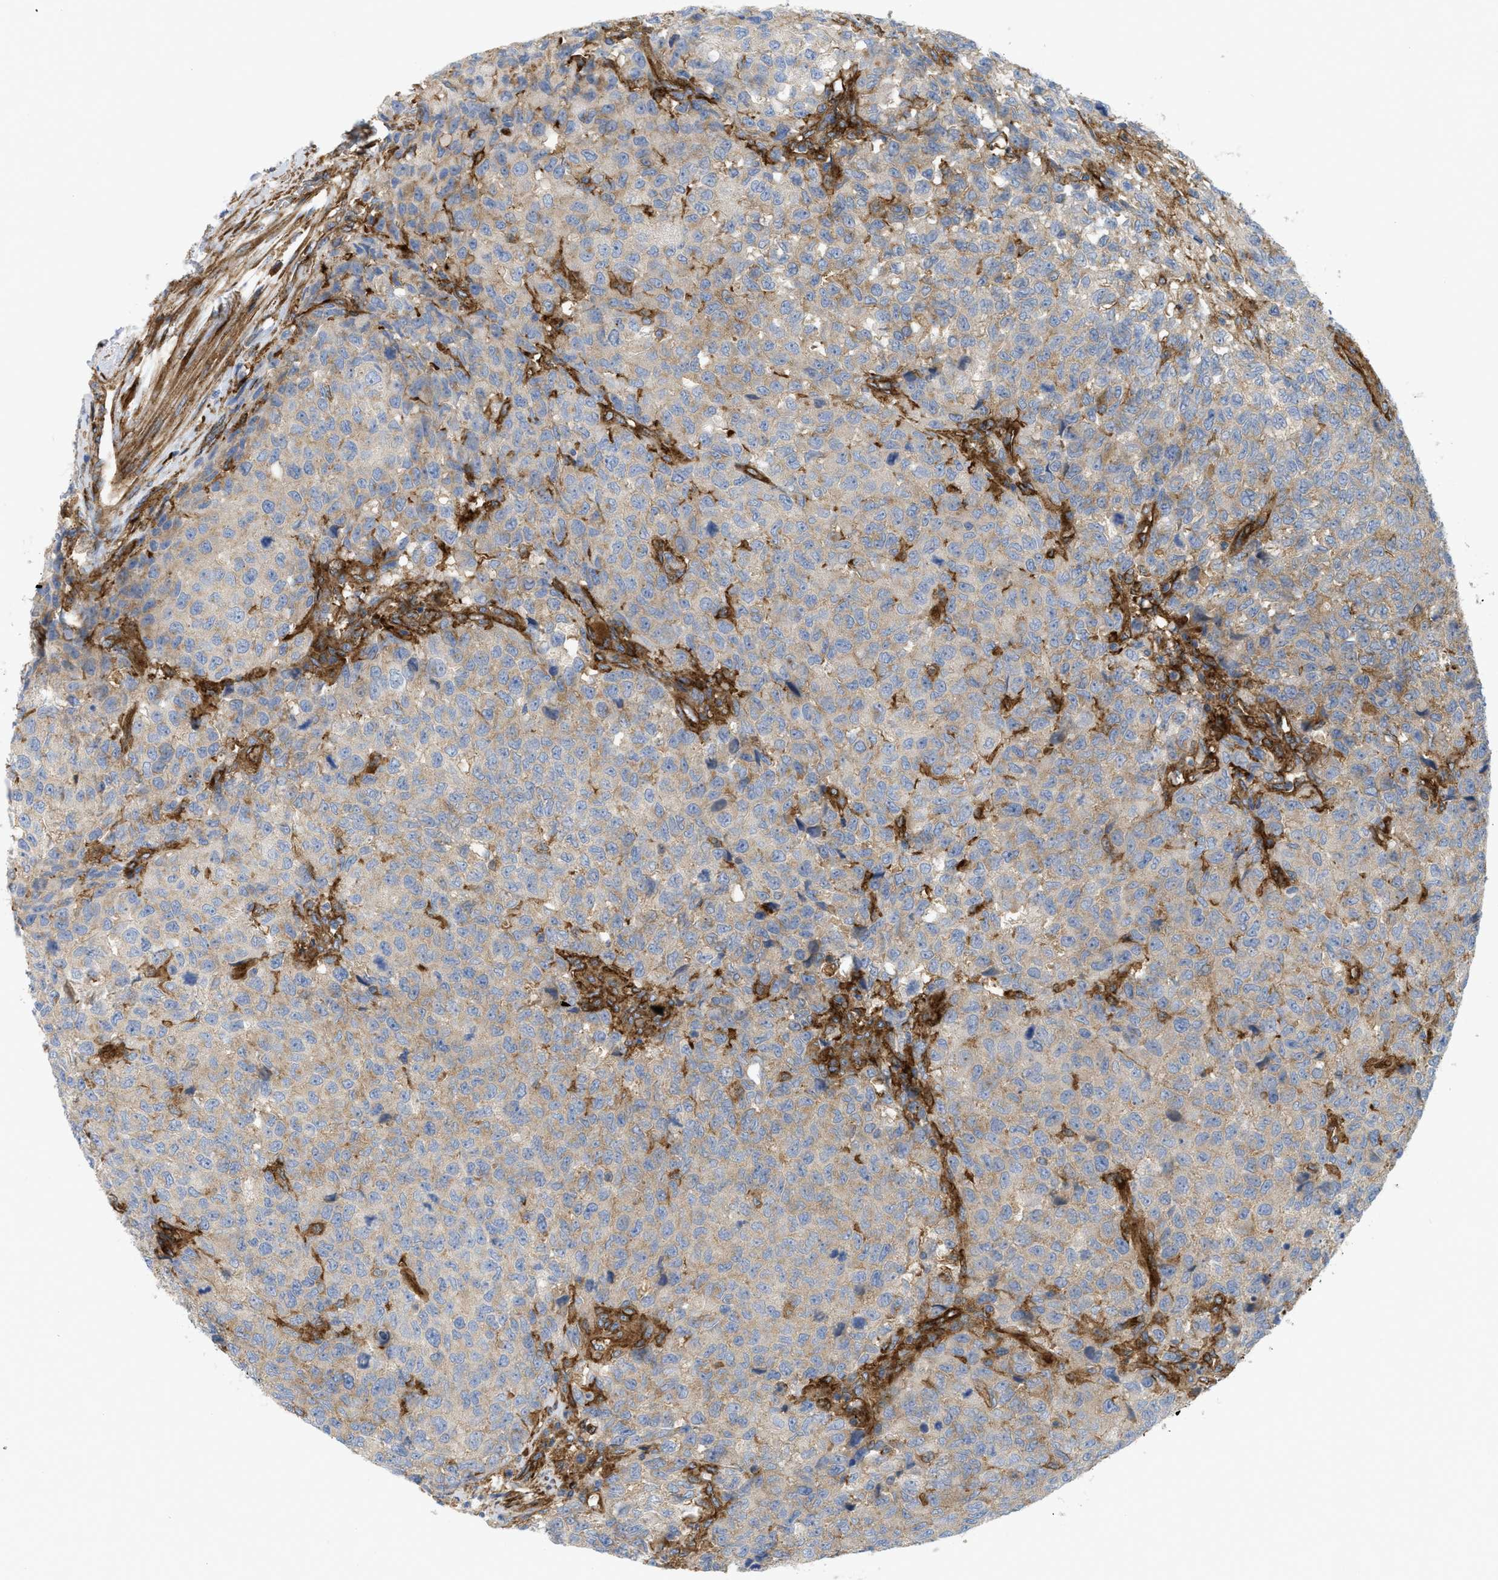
{"staining": {"intensity": "weak", "quantity": ">75%", "location": "cytoplasmic/membranous"}, "tissue": "testis cancer", "cell_type": "Tumor cells", "image_type": "cancer", "snomed": [{"axis": "morphology", "description": "Seminoma, NOS"}, {"axis": "topography", "description": "Testis"}], "caption": "Seminoma (testis) was stained to show a protein in brown. There is low levels of weak cytoplasmic/membranous expression in approximately >75% of tumor cells.", "gene": "PICALM", "patient": {"sex": "male", "age": 59}}